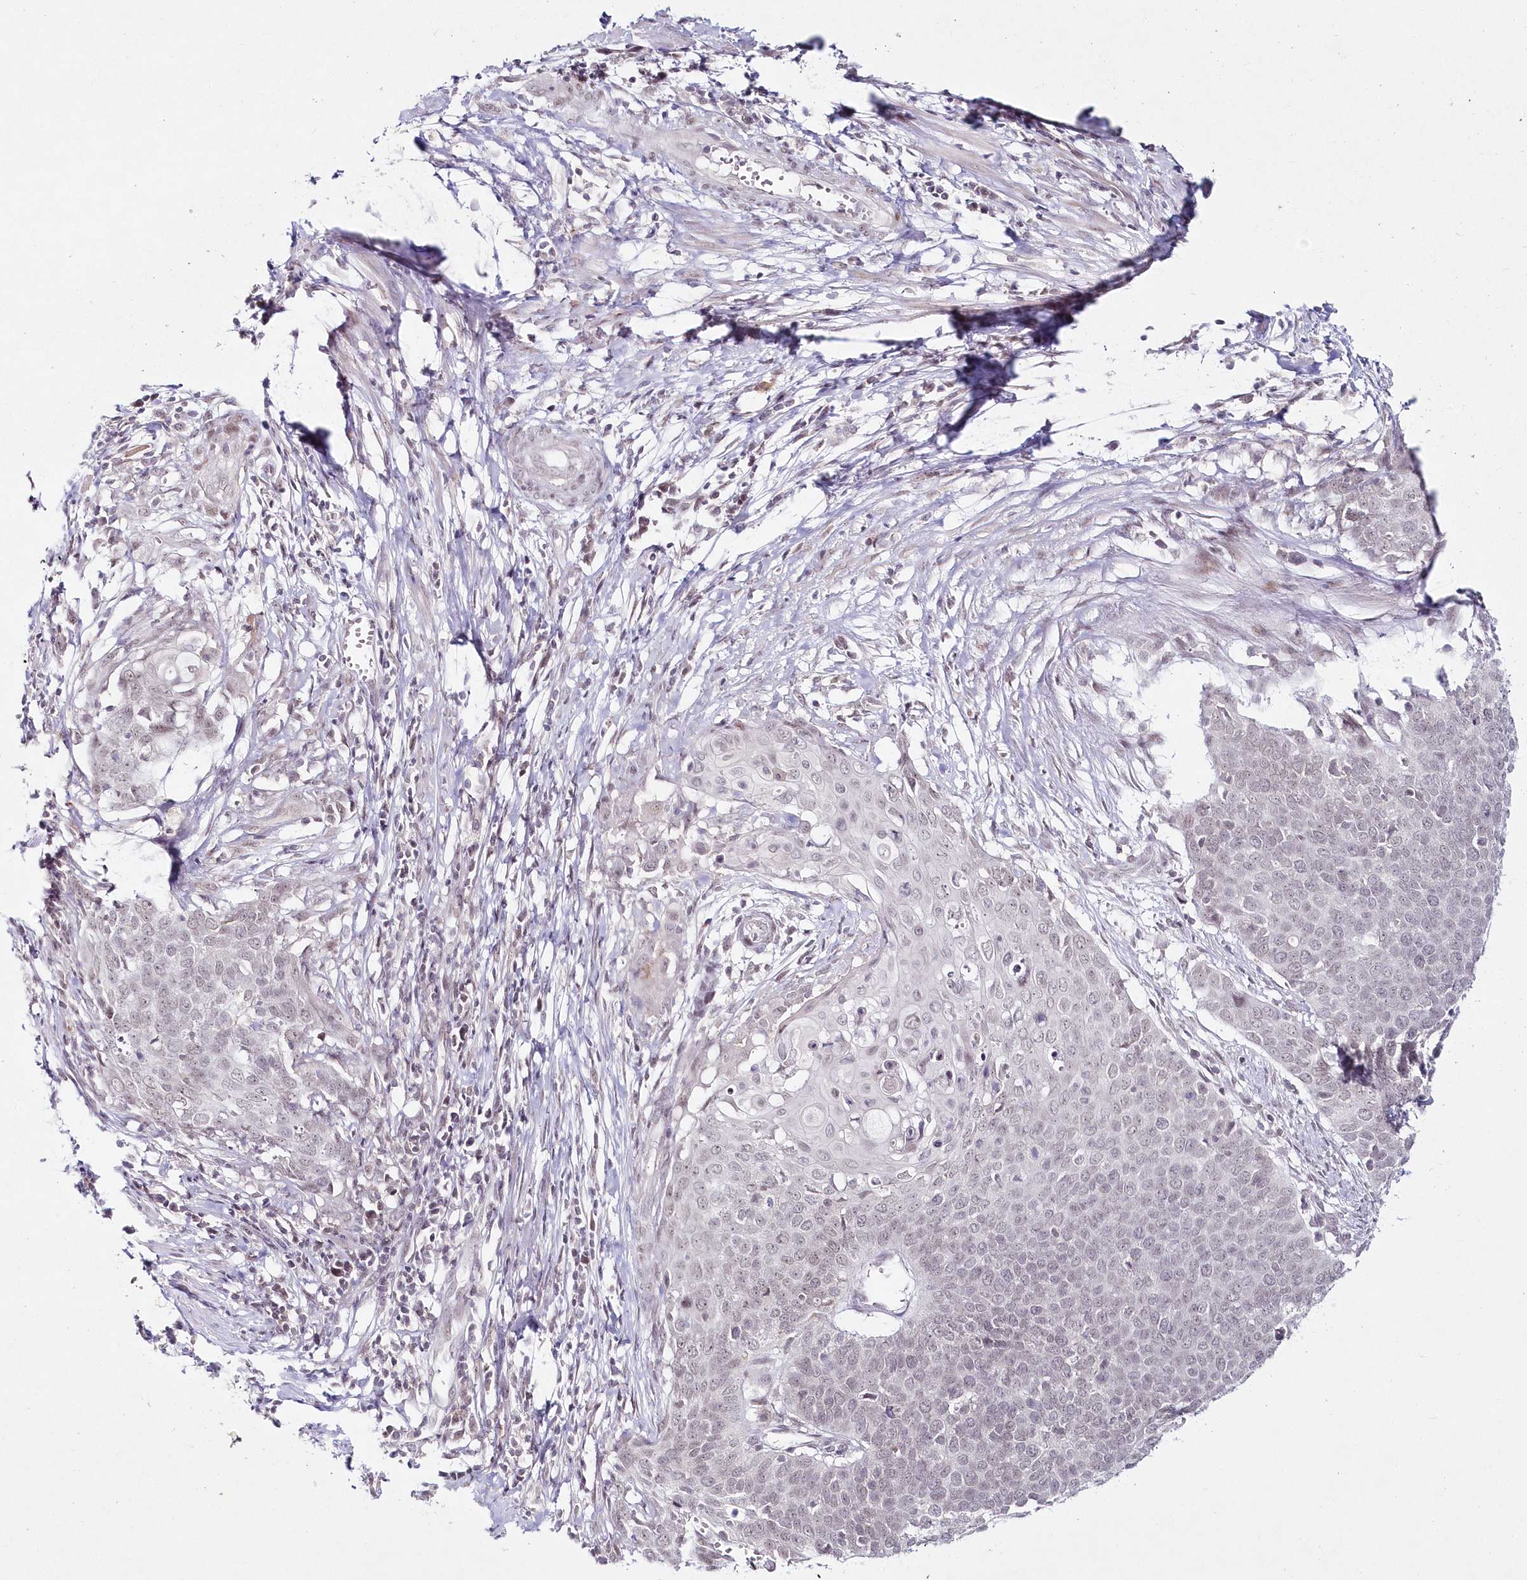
{"staining": {"intensity": "negative", "quantity": "none", "location": "none"}, "tissue": "cervical cancer", "cell_type": "Tumor cells", "image_type": "cancer", "snomed": [{"axis": "morphology", "description": "Squamous cell carcinoma, NOS"}, {"axis": "topography", "description": "Cervix"}], "caption": "The photomicrograph shows no significant positivity in tumor cells of cervical cancer.", "gene": "HYCC2", "patient": {"sex": "female", "age": 39}}